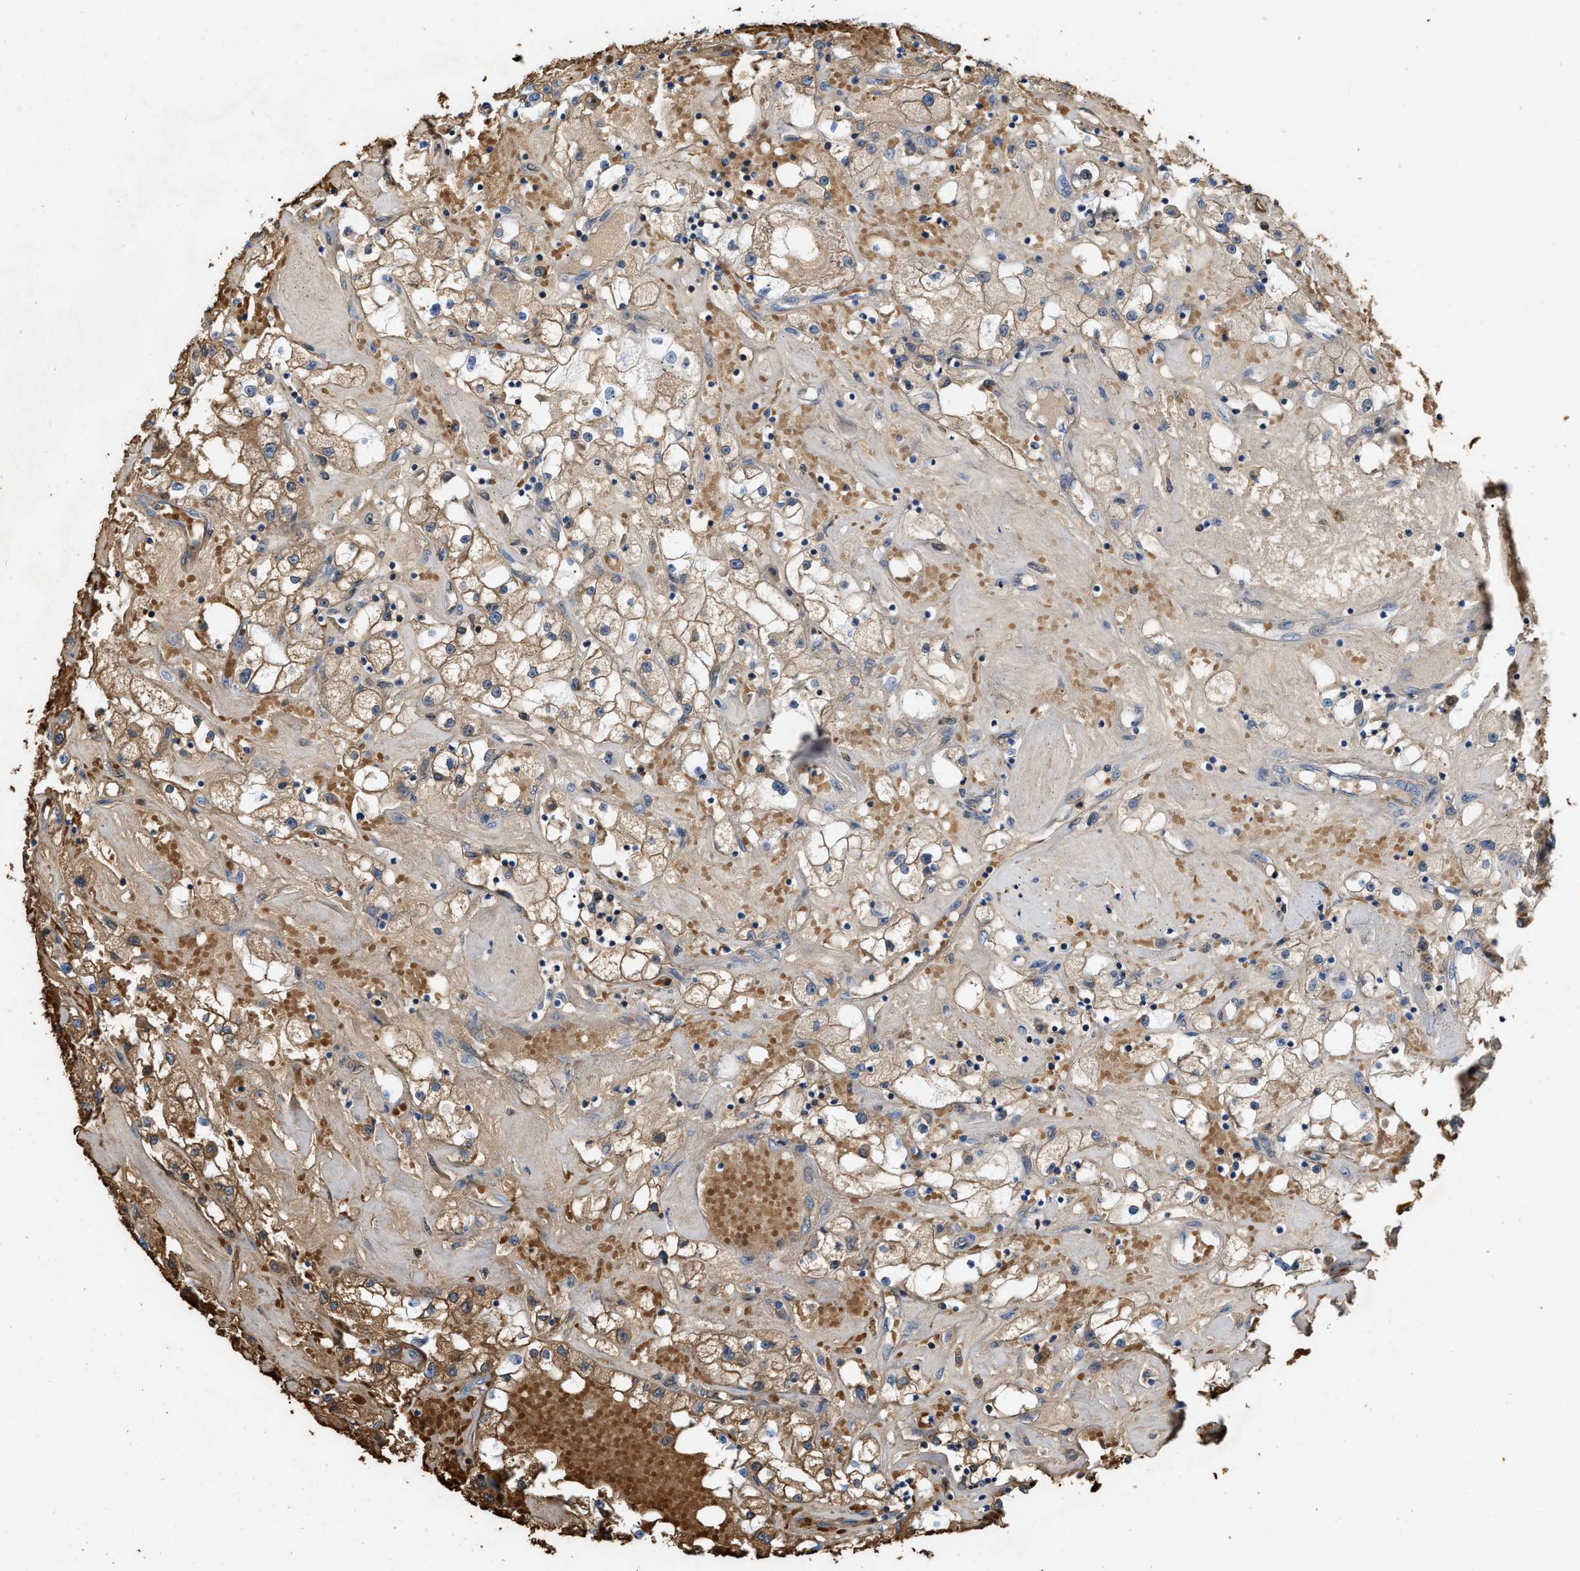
{"staining": {"intensity": "moderate", "quantity": ">75%", "location": "cytoplasmic/membranous"}, "tissue": "renal cancer", "cell_type": "Tumor cells", "image_type": "cancer", "snomed": [{"axis": "morphology", "description": "Adenocarcinoma, NOS"}, {"axis": "topography", "description": "Kidney"}], "caption": "DAB immunohistochemical staining of human renal cancer shows moderate cytoplasmic/membranous protein expression in approximately >75% of tumor cells.", "gene": "POLR1F", "patient": {"sex": "male", "age": 56}}